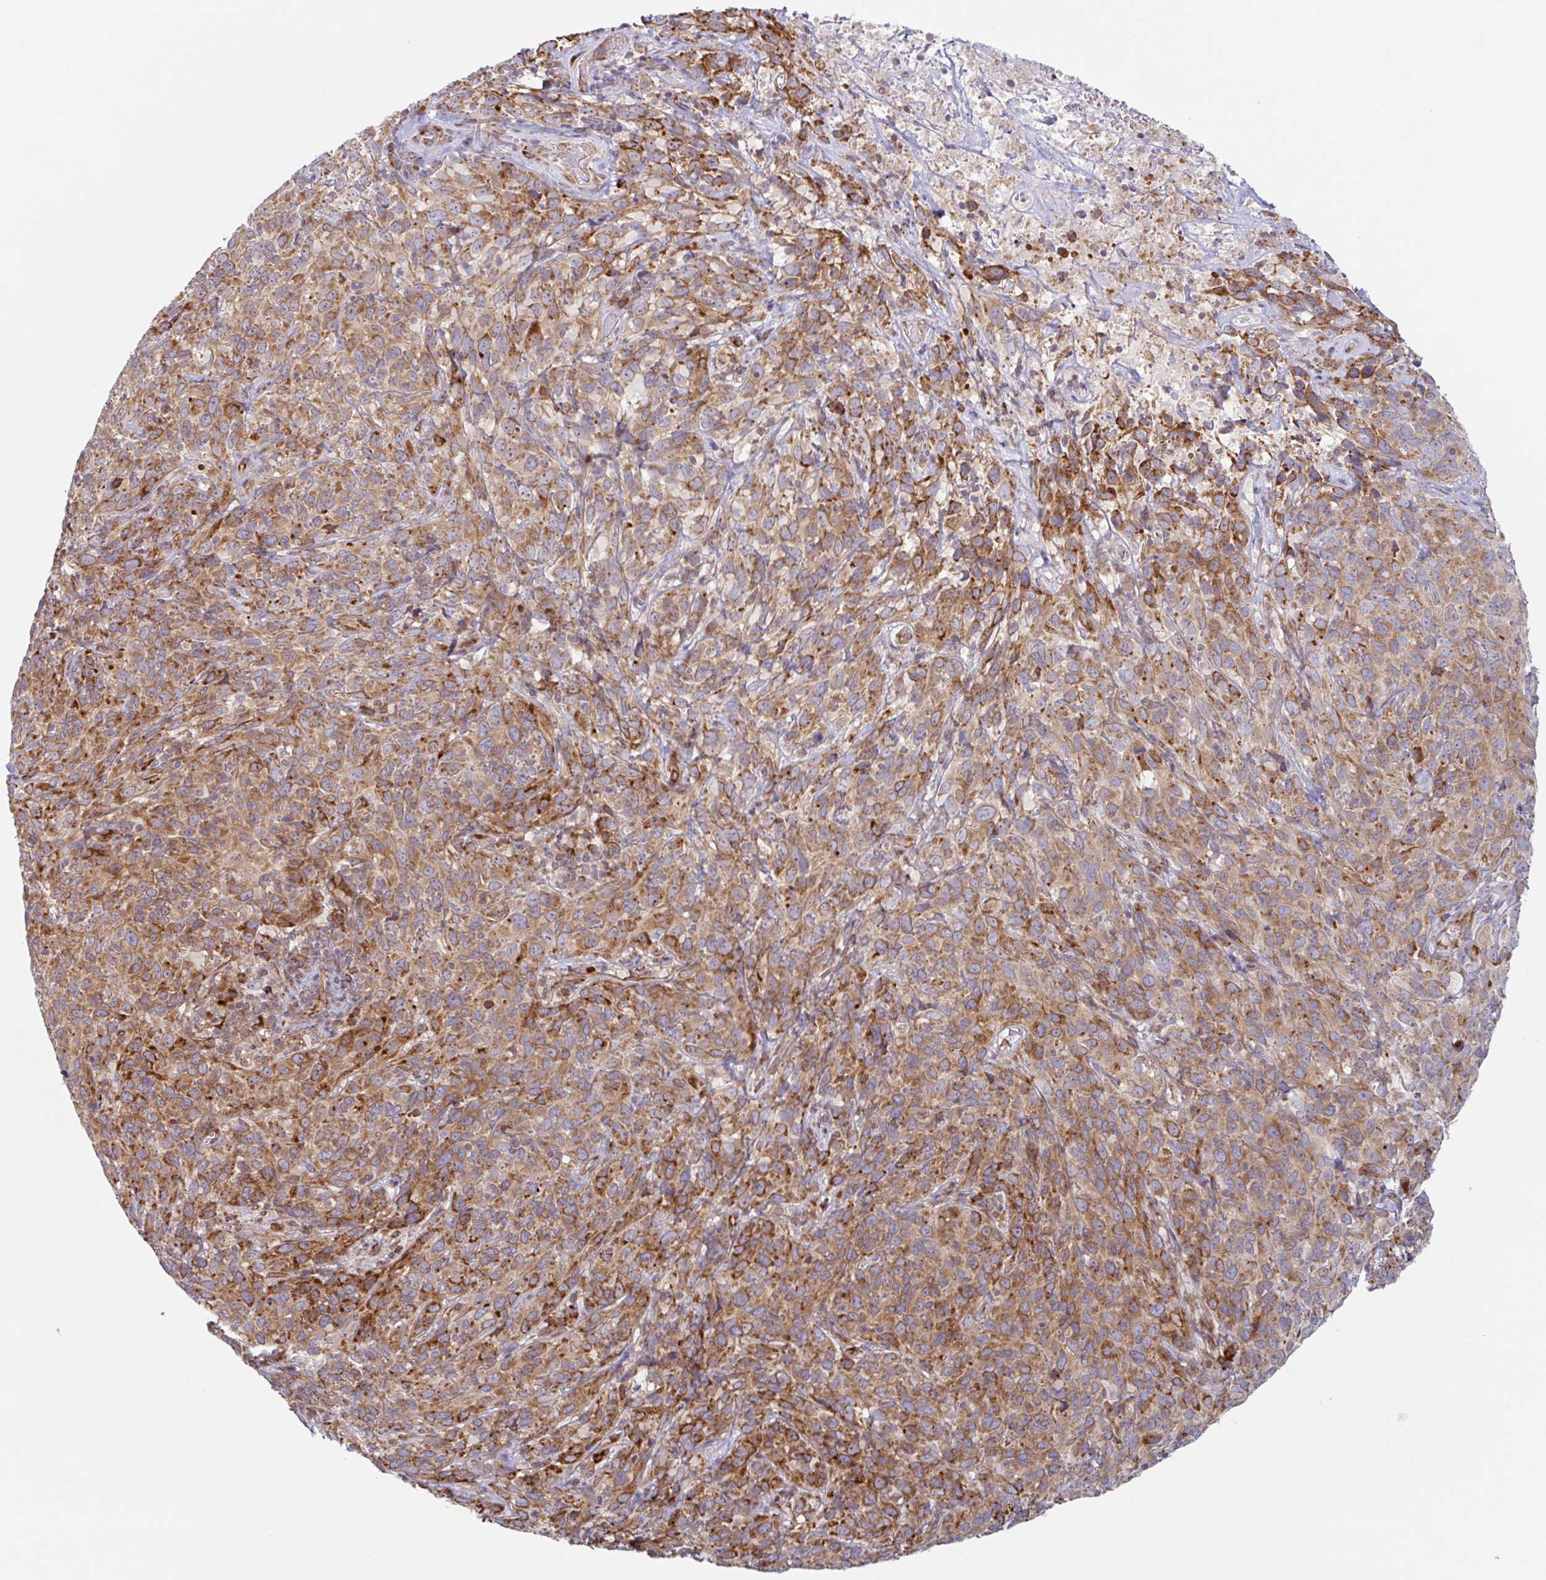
{"staining": {"intensity": "moderate", "quantity": ">75%", "location": "cytoplasmic/membranous"}, "tissue": "cervical cancer", "cell_type": "Tumor cells", "image_type": "cancer", "snomed": [{"axis": "morphology", "description": "Squamous cell carcinoma, NOS"}, {"axis": "topography", "description": "Cervix"}], "caption": "Human cervical cancer stained with a brown dye reveals moderate cytoplasmic/membranous positive positivity in approximately >75% of tumor cells.", "gene": "RIT1", "patient": {"sex": "female", "age": 51}}